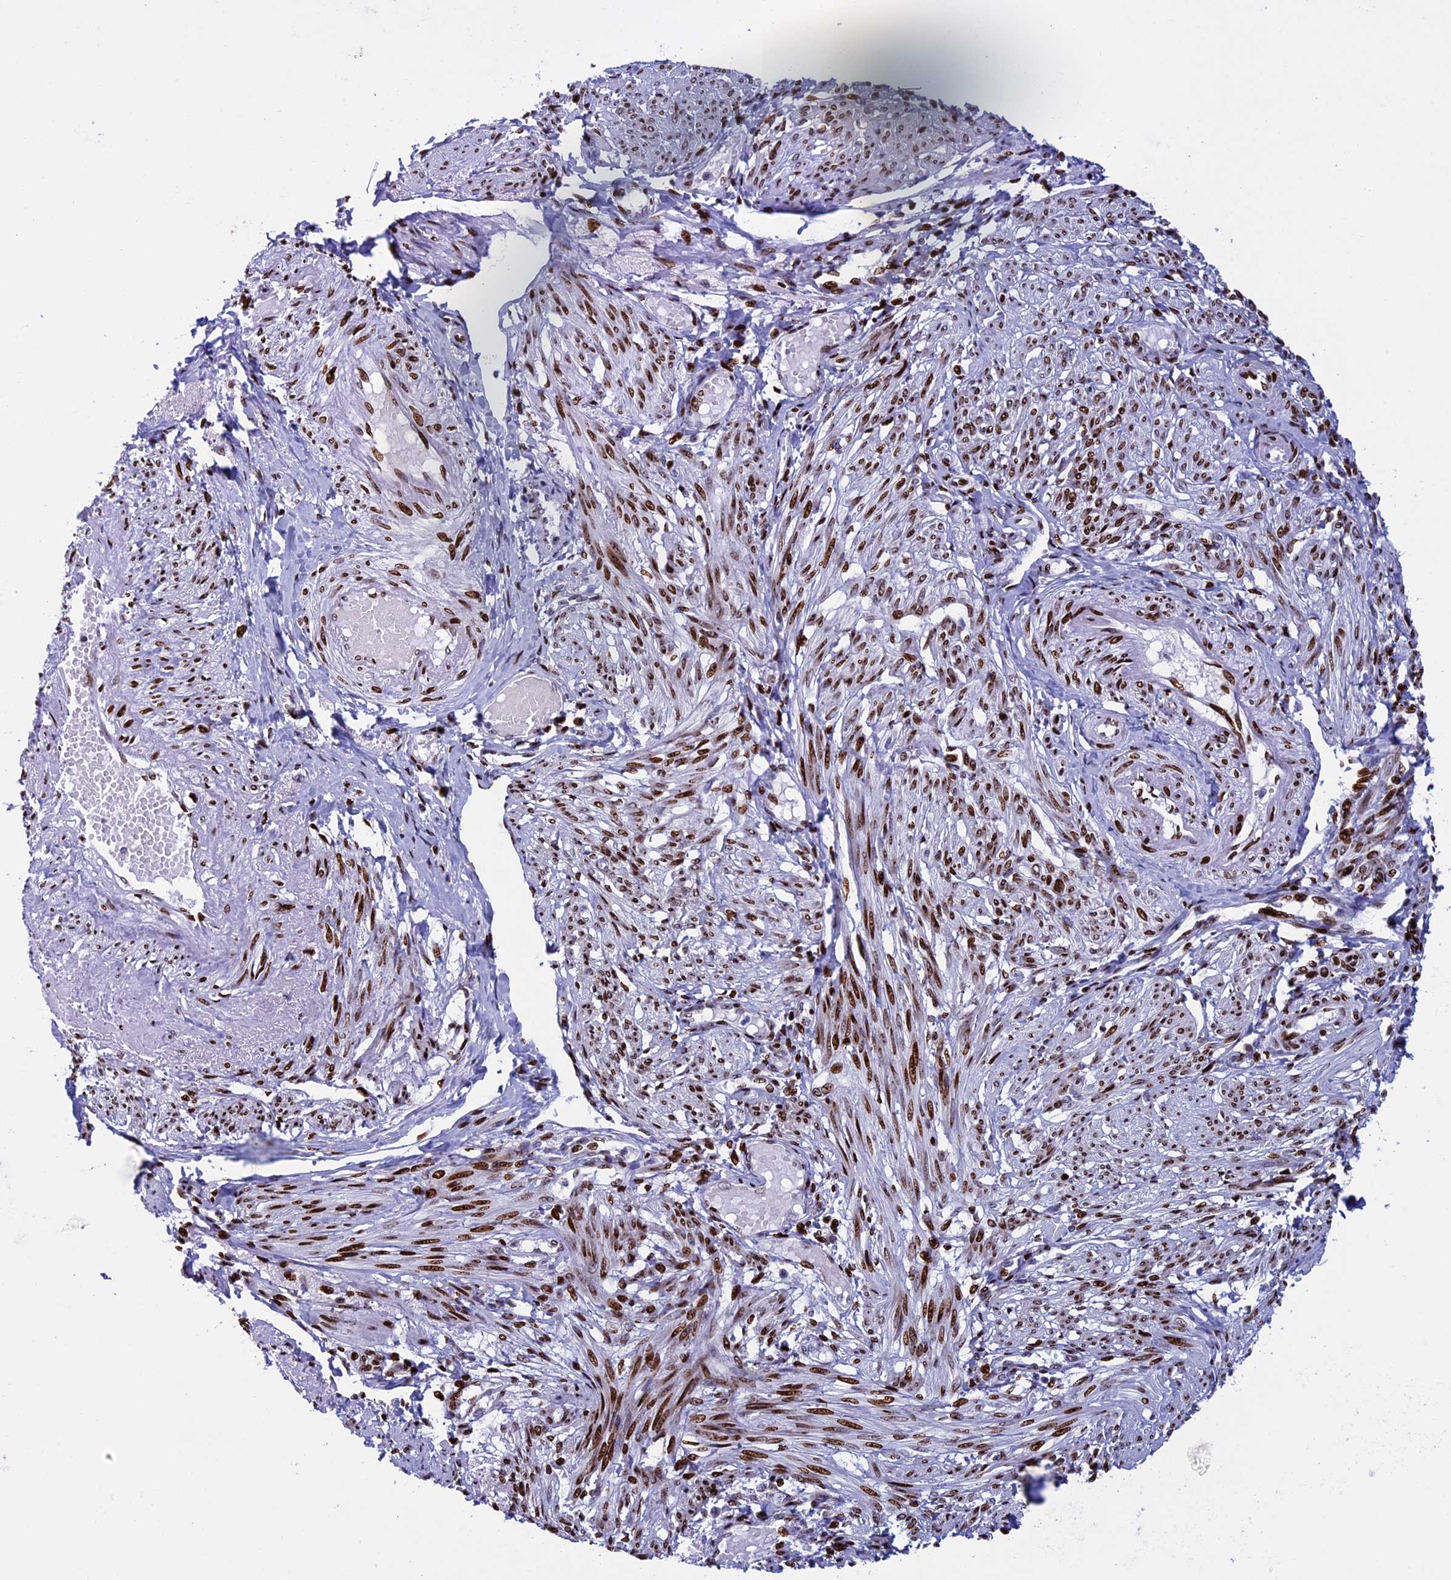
{"staining": {"intensity": "strong", "quantity": ">75%", "location": "nuclear"}, "tissue": "smooth muscle", "cell_type": "Smooth muscle cells", "image_type": "normal", "snomed": [{"axis": "morphology", "description": "Normal tissue, NOS"}, {"axis": "topography", "description": "Smooth muscle"}], "caption": "About >75% of smooth muscle cells in normal smooth muscle show strong nuclear protein positivity as visualized by brown immunohistochemical staining.", "gene": "BTBD3", "patient": {"sex": "female", "age": 39}}